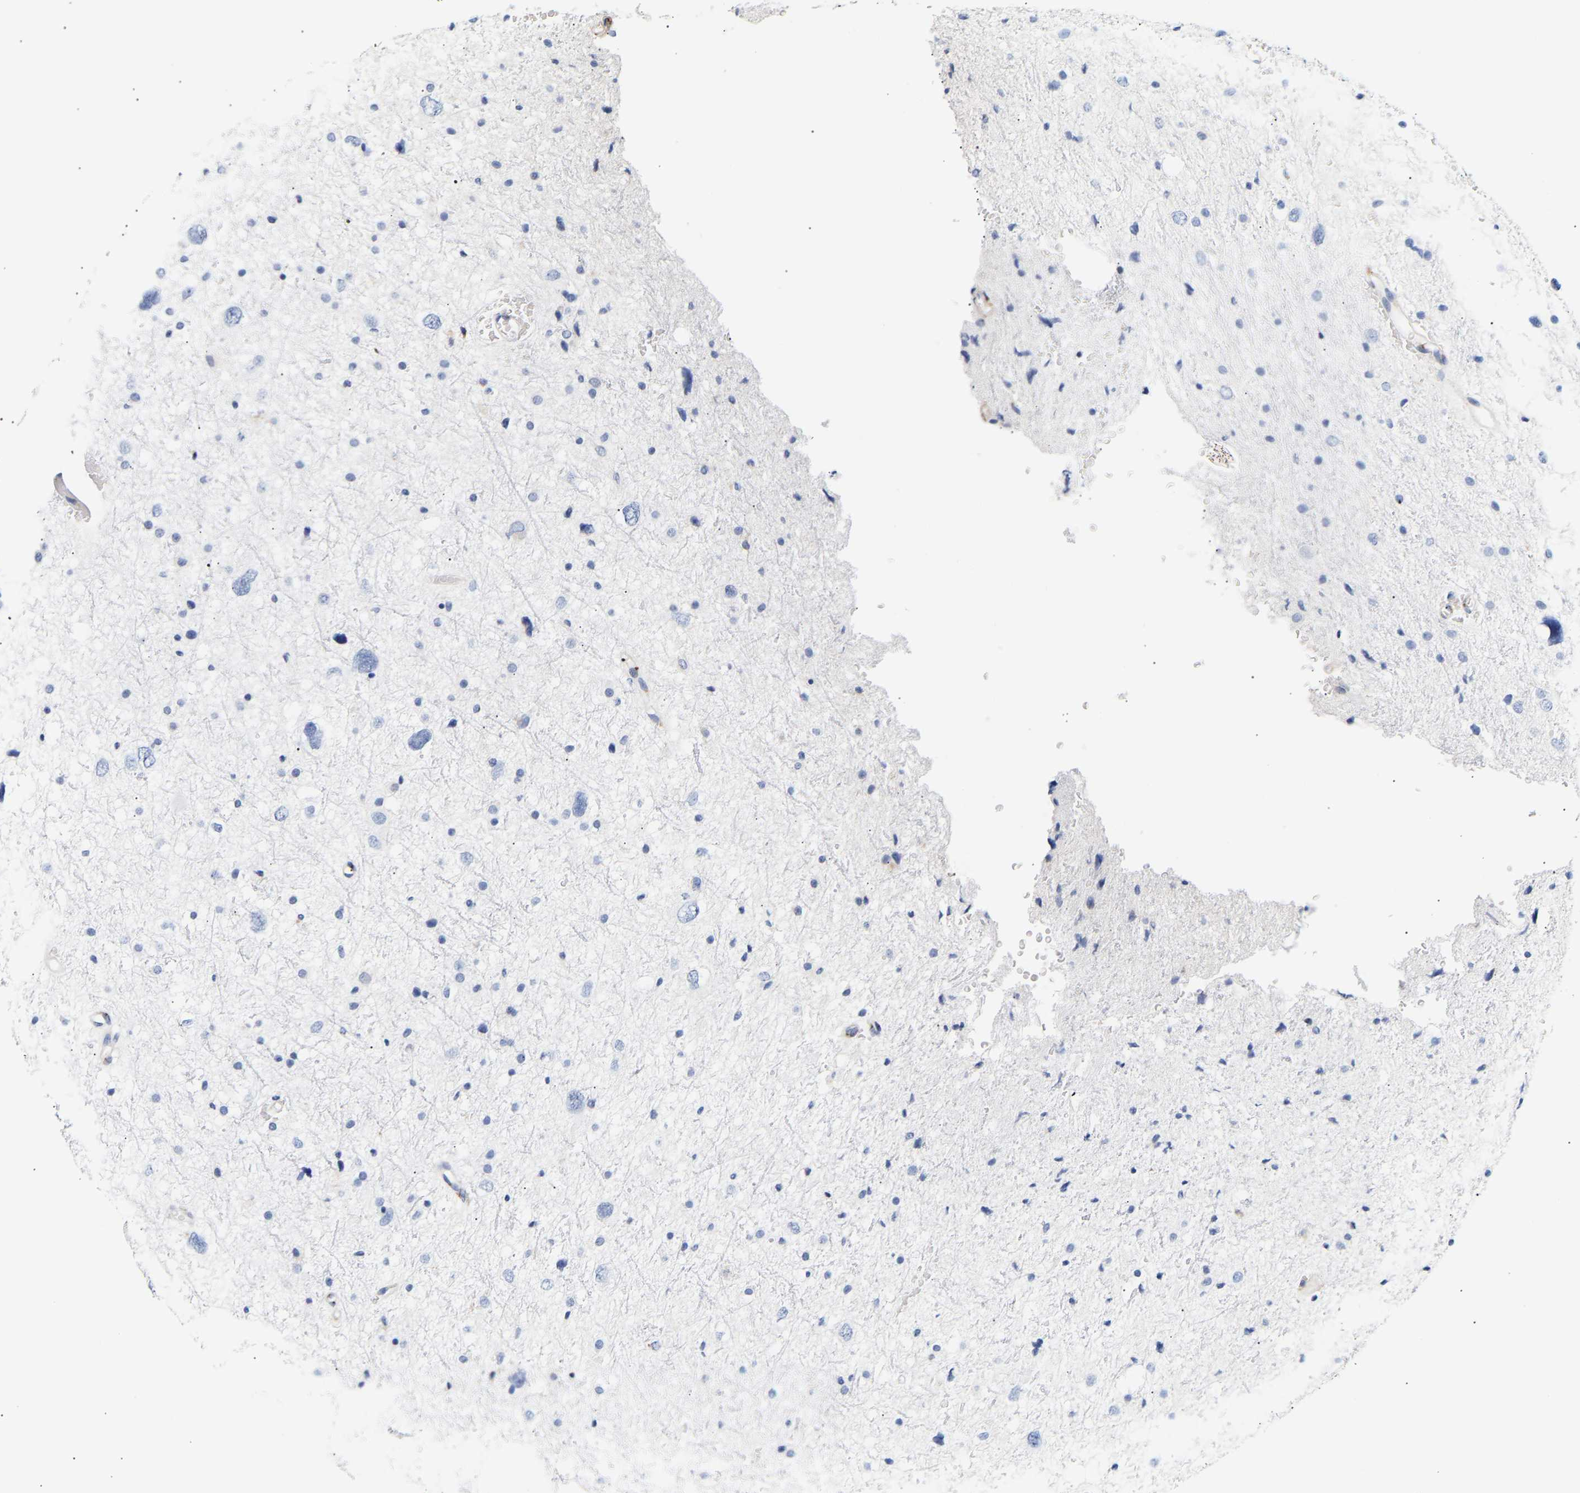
{"staining": {"intensity": "negative", "quantity": "none", "location": "none"}, "tissue": "glioma", "cell_type": "Tumor cells", "image_type": "cancer", "snomed": [{"axis": "morphology", "description": "Glioma, malignant, Low grade"}, {"axis": "topography", "description": "Brain"}], "caption": "Immunohistochemistry of human glioma demonstrates no staining in tumor cells. (IHC, brightfield microscopy, high magnification).", "gene": "IGFBP7", "patient": {"sex": "female", "age": 37}}